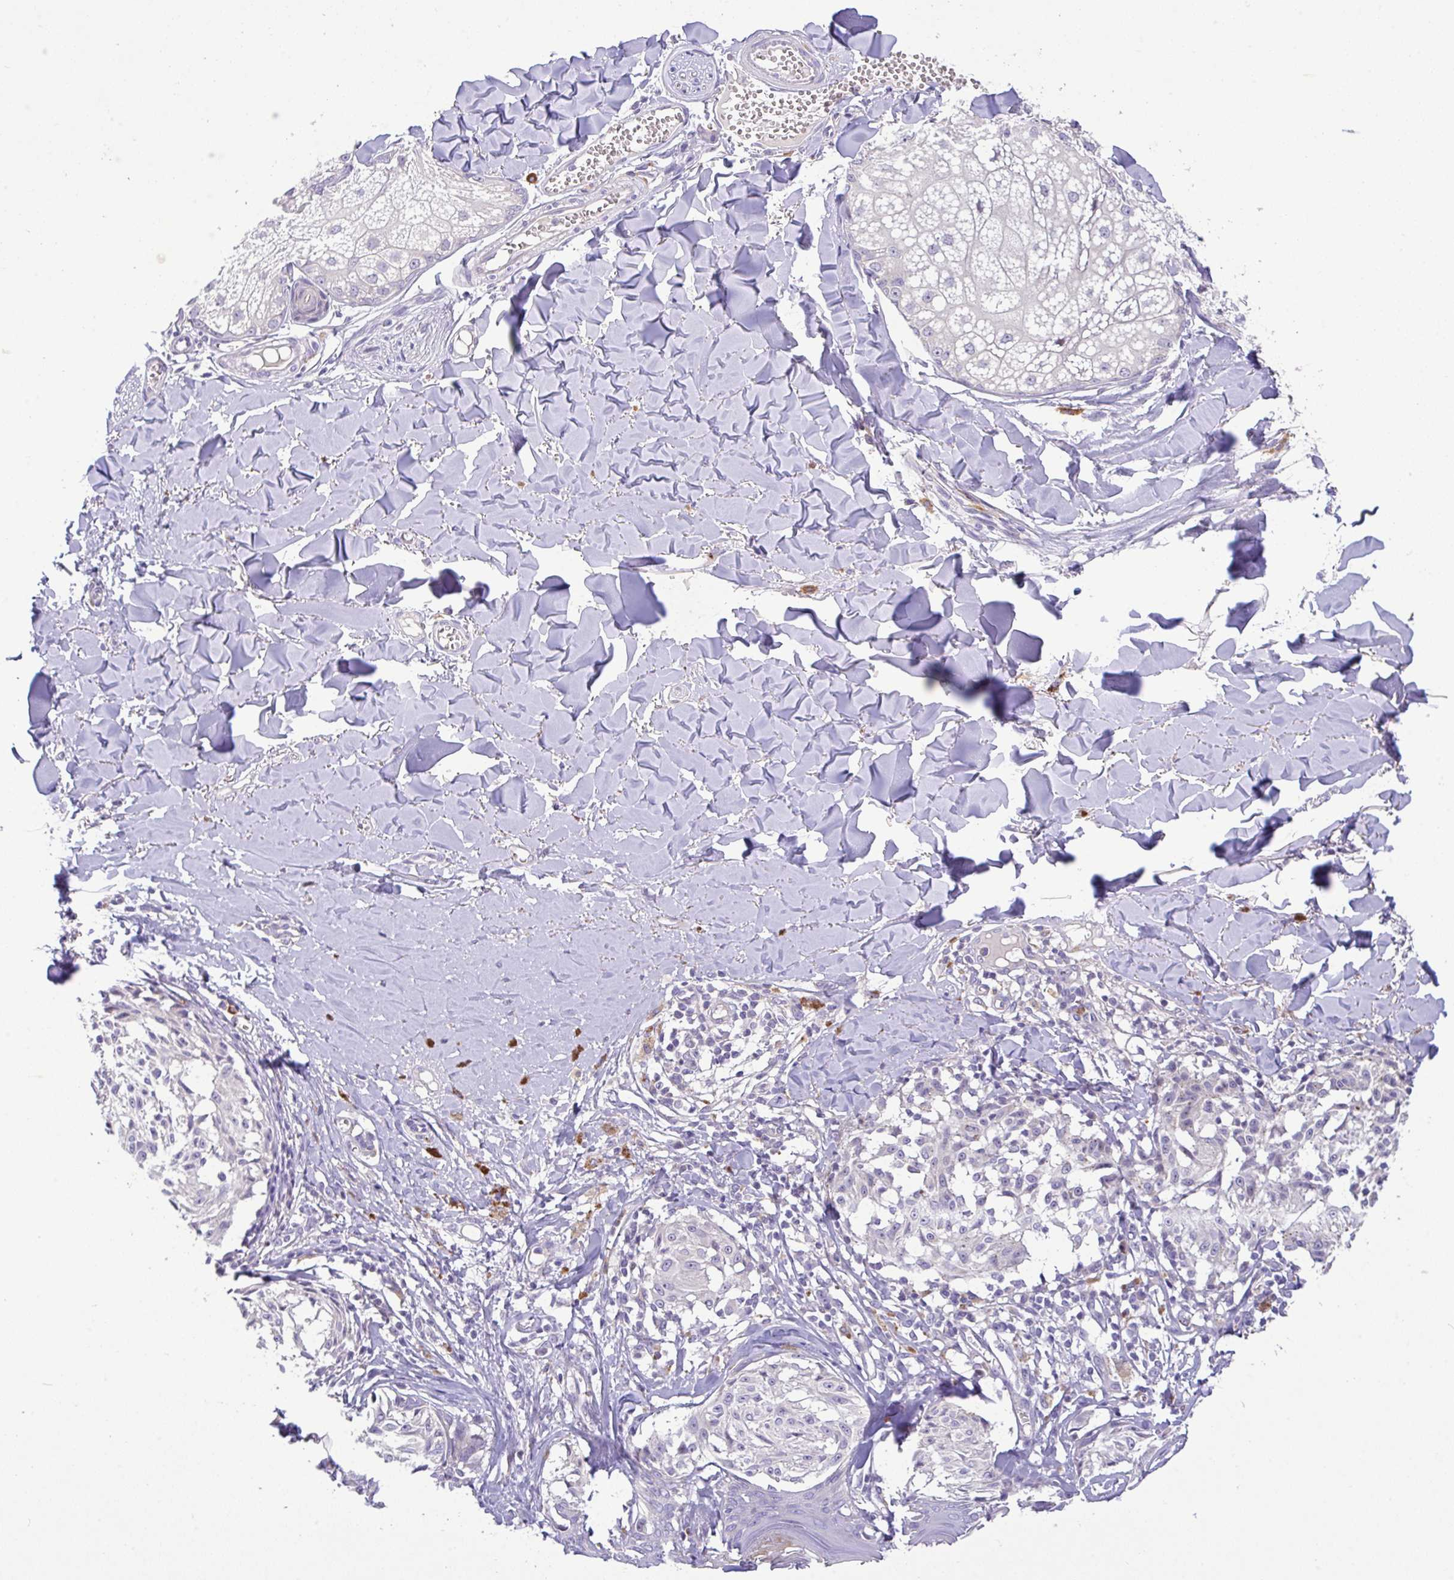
{"staining": {"intensity": "negative", "quantity": "none", "location": "none"}, "tissue": "melanoma", "cell_type": "Tumor cells", "image_type": "cancer", "snomed": [{"axis": "morphology", "description": "Malignant melanoma, NOS"}, {"axis": "topography", "description": "Skin"}], "caption": "Immunohistochemistry image of neoplastic tissue: malignant melanoma stained with DAB demonstrates no significant protein staining in tumor cells.", "gene": "EPN3", "patient": {"sex": "female", "age": 43}}